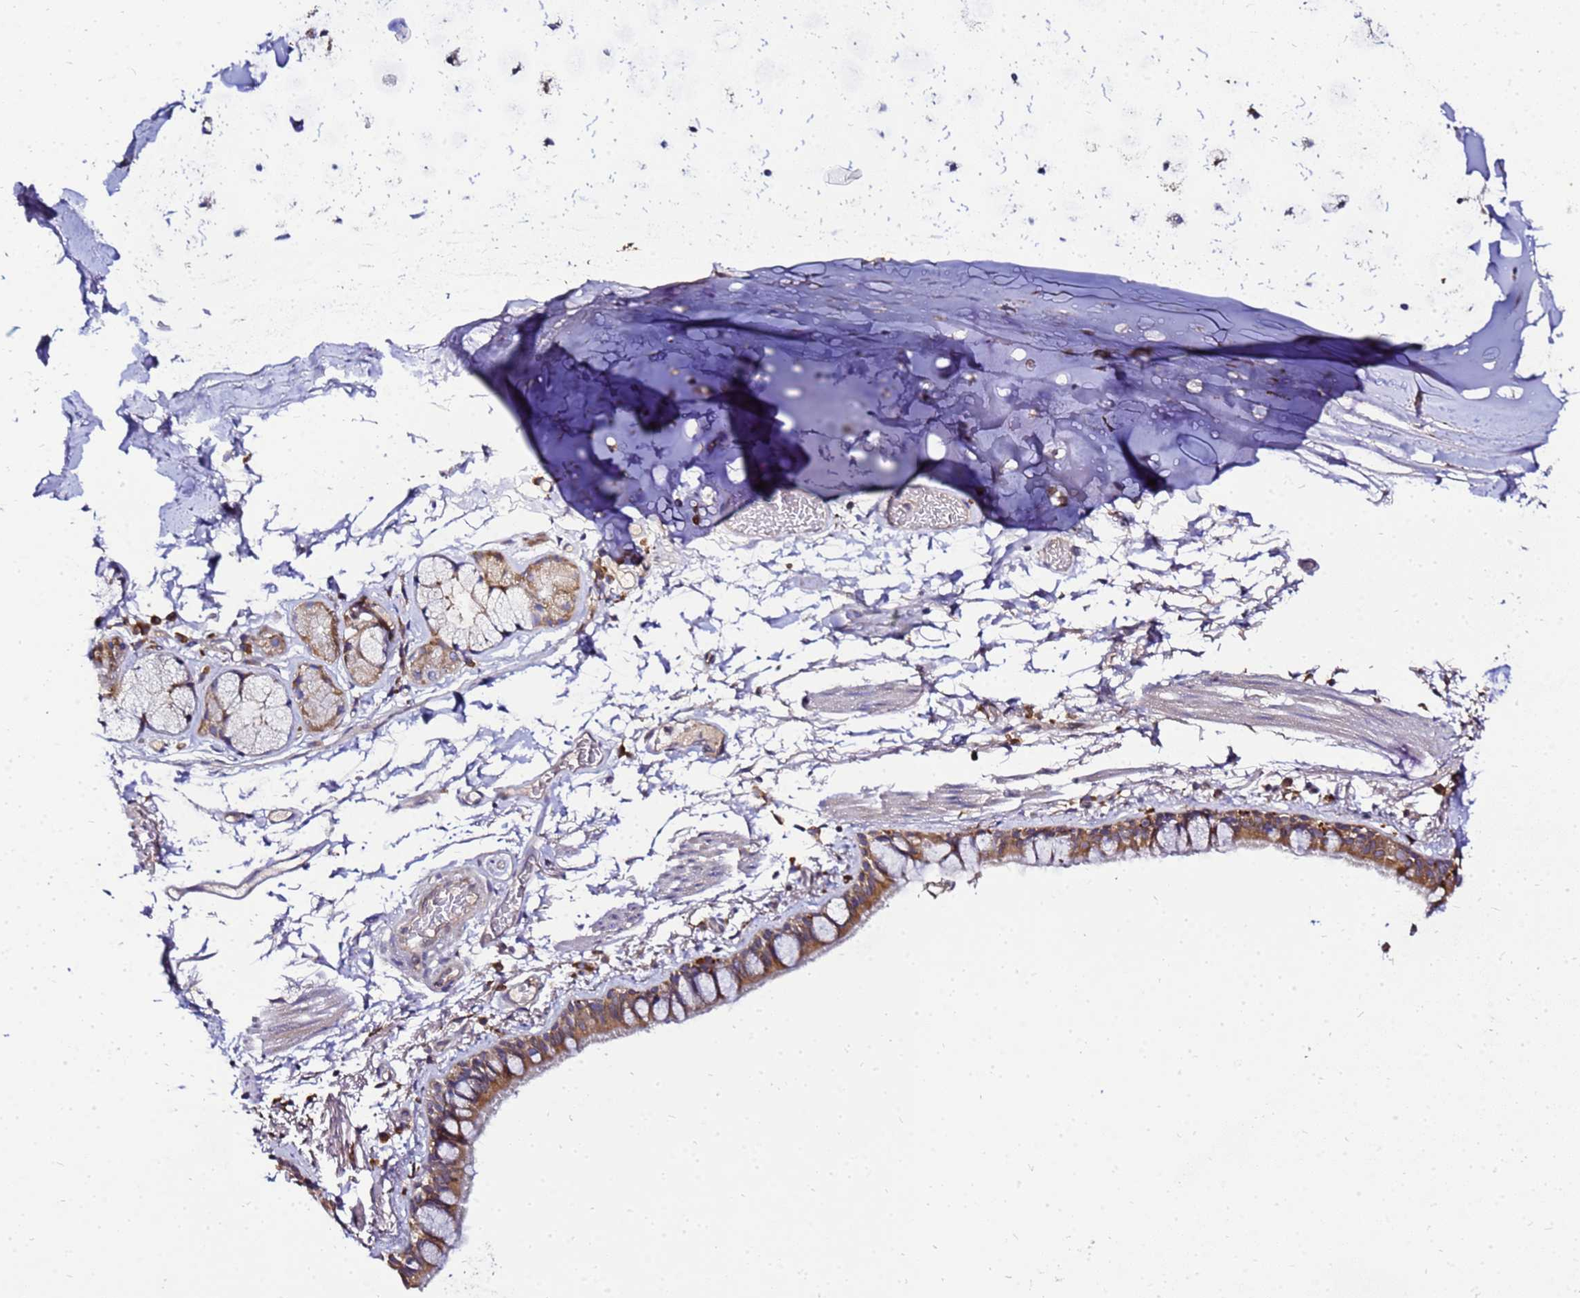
{"staining": {"intensity": "moderate", "quantity": ">75%", "location": "cytoplasmic/membranous"}, "tissue": "bronchus", "cell_type": "Respiratory epithelial cells", "image_type": "normal", "snomed": [{"axis": "morphology", "description": "Normal tissue, NOS"}, {"axis": "topography", "description": "Cartilage tissue"}], "caption": "Protein staining exhibits moderate cytoplasmic/membranous staining in approximately >75% of respiratory epithelial cells in benign bronchus. Nuclei are stained in blue.", "gene": "ADPGK", "patient": {"sex": "male", "age": 63}}